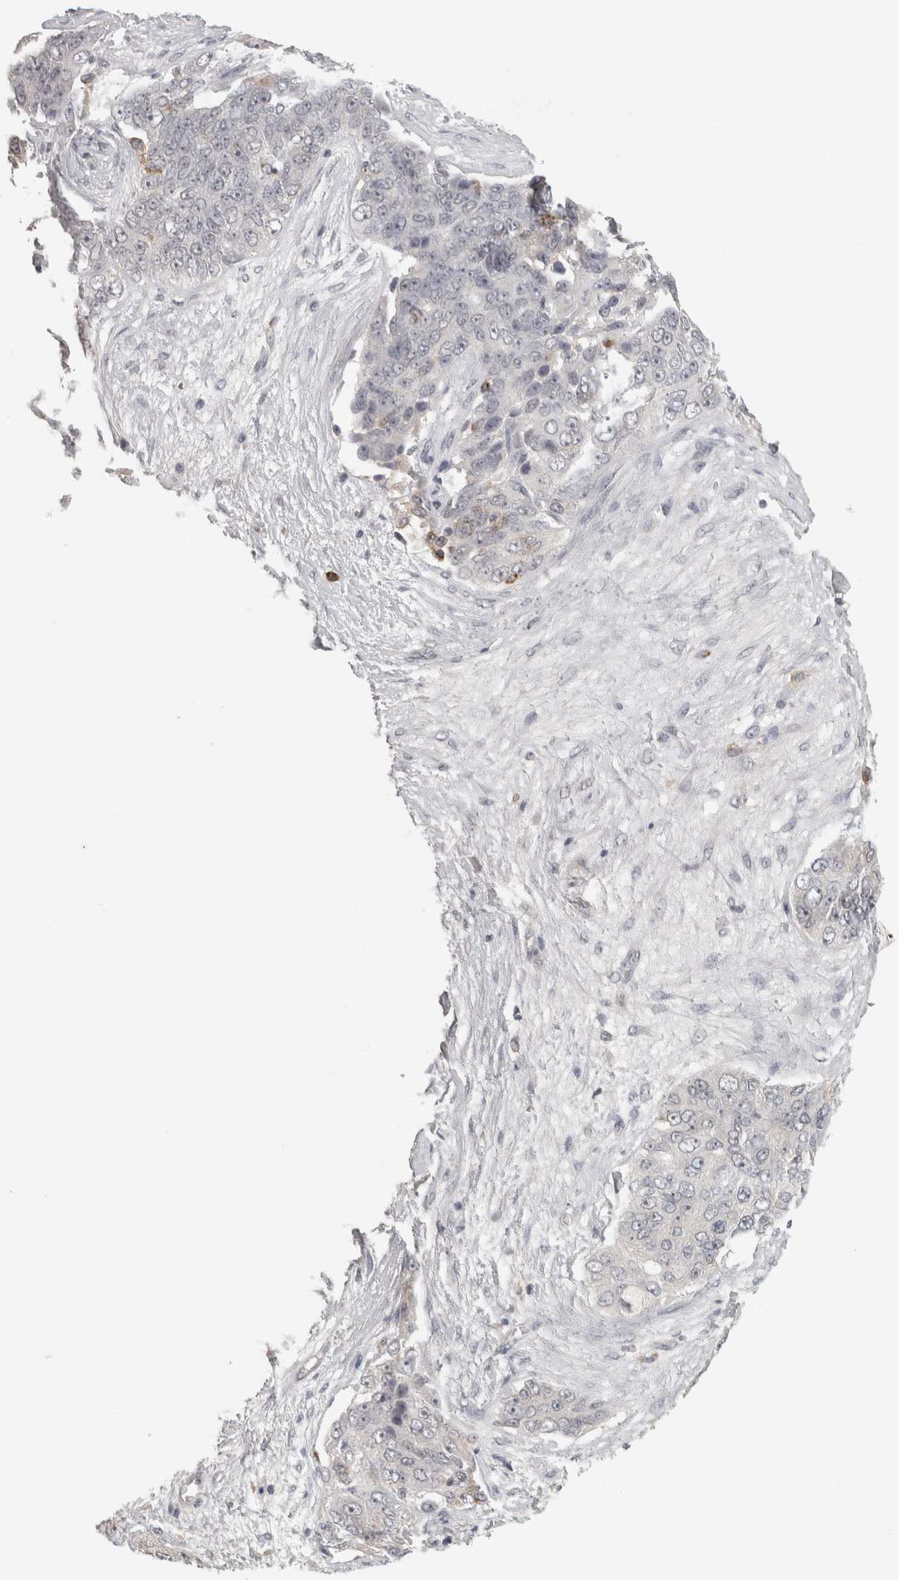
{"staining": {"intensity": "negative", "quantity": "none", "location": "none"}, "tissue": "ovarian cancer", "cell_type": "Tumor cells", "image_type": "cancer", "snomed": [{"axis": "morphology", "description": "Carcinoma, endometroid"}, {"axis": "topography", "description": "Ovary"}], "caption": "Ovarian endometroid carcinoma stained for a protein using immunohistochemistry (IHC) demonstrates no positivity tumor cells.", "gene": "HAVCR2", "patient": {"sex": "female", "age": 51}}